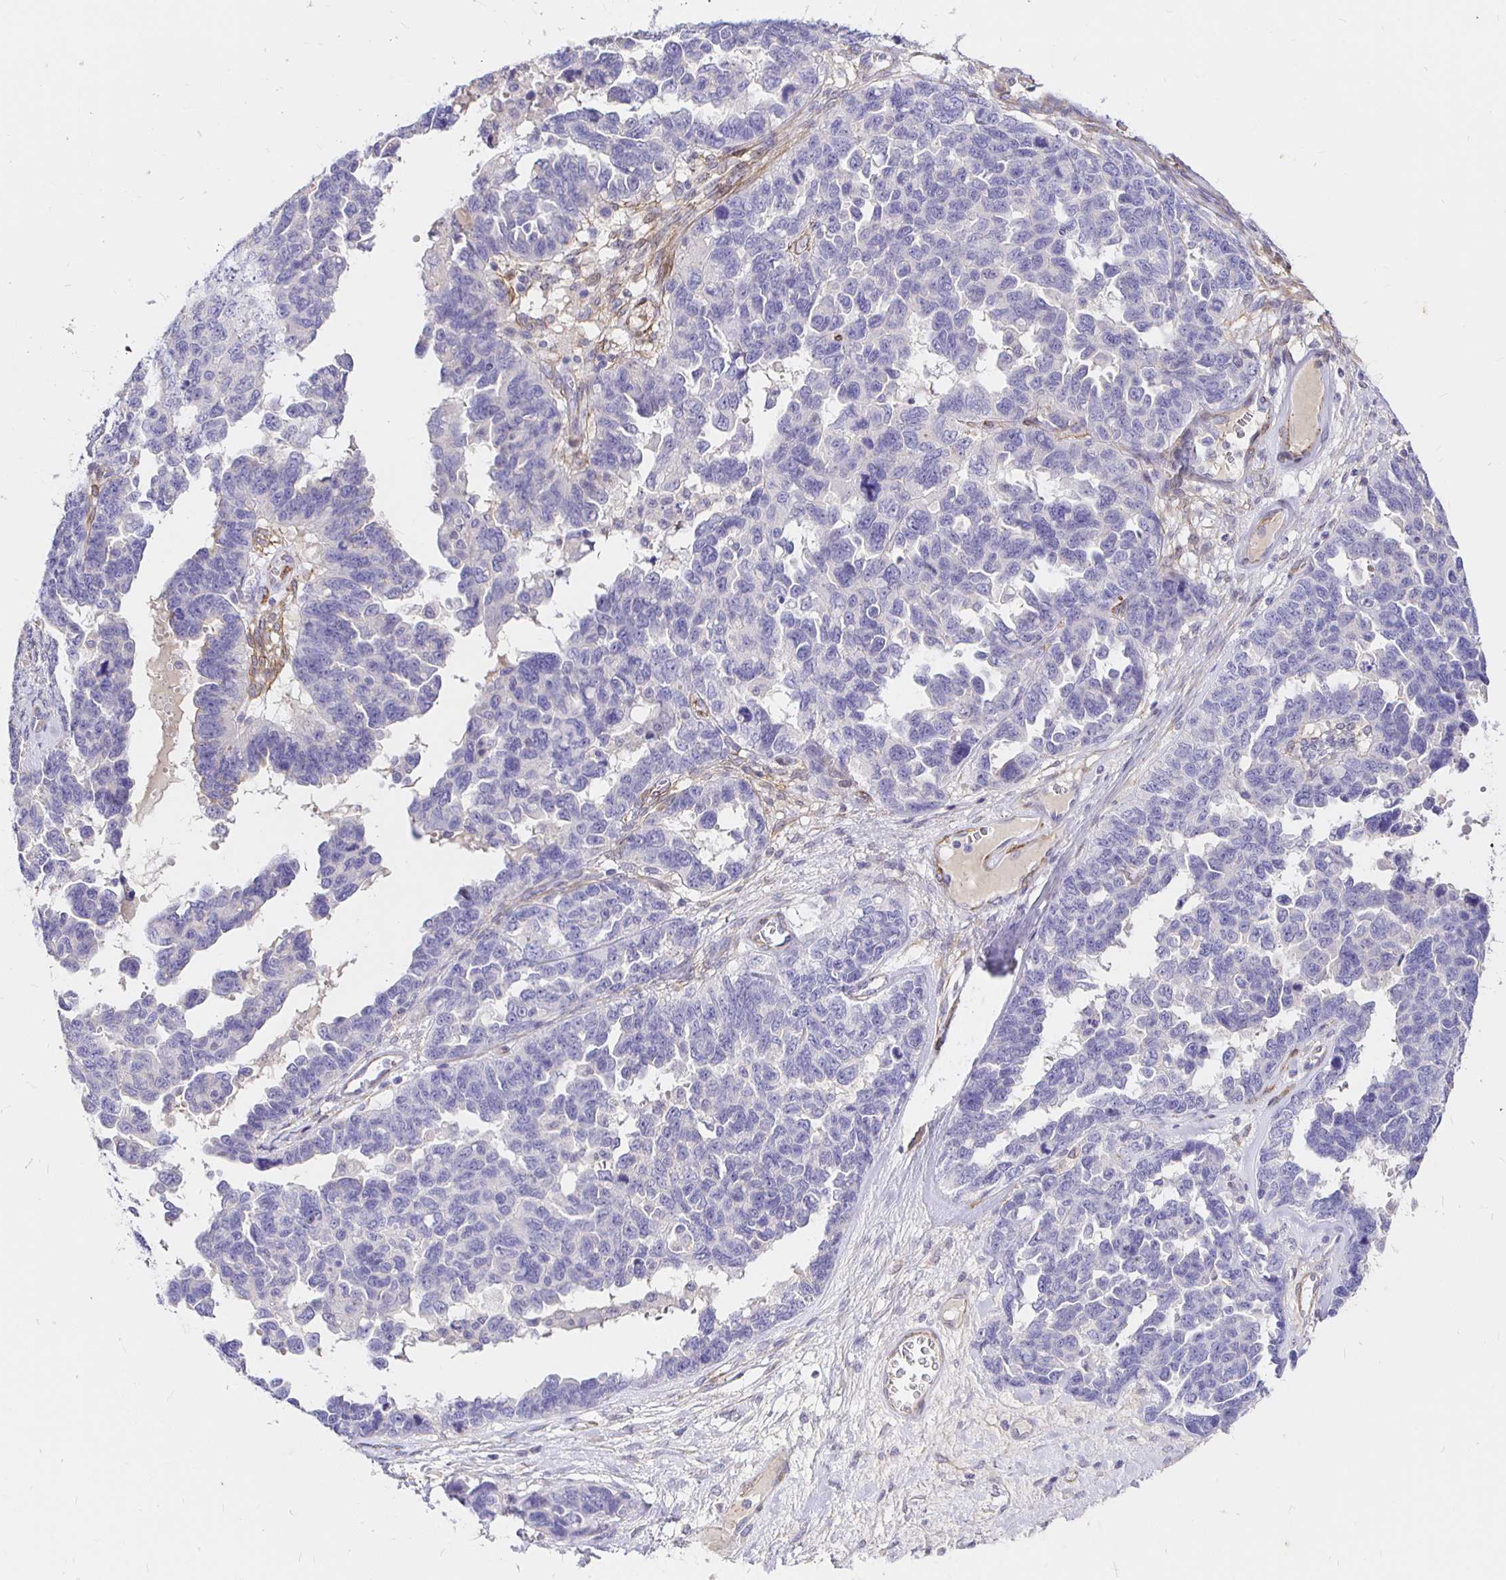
{"staining": {"intensity": "negative", "quantity": "none", "location": "none"}, "tissue": "ovarian cancer", "cell_type": "Tumor cells", "image_type": "cancer", "snomed": [{"axis": "morphology", "description": "Cystadenocarcinoma, serous, NOS"}, {"axis": "topography", "description": "Ovary"}], "caption": "There is no significant expression in tumor cells of ovarian serous cystadenocarcinoma.", "gene": "PALM2AKAP2", "patient": {"sex": "female", "age": 69}}